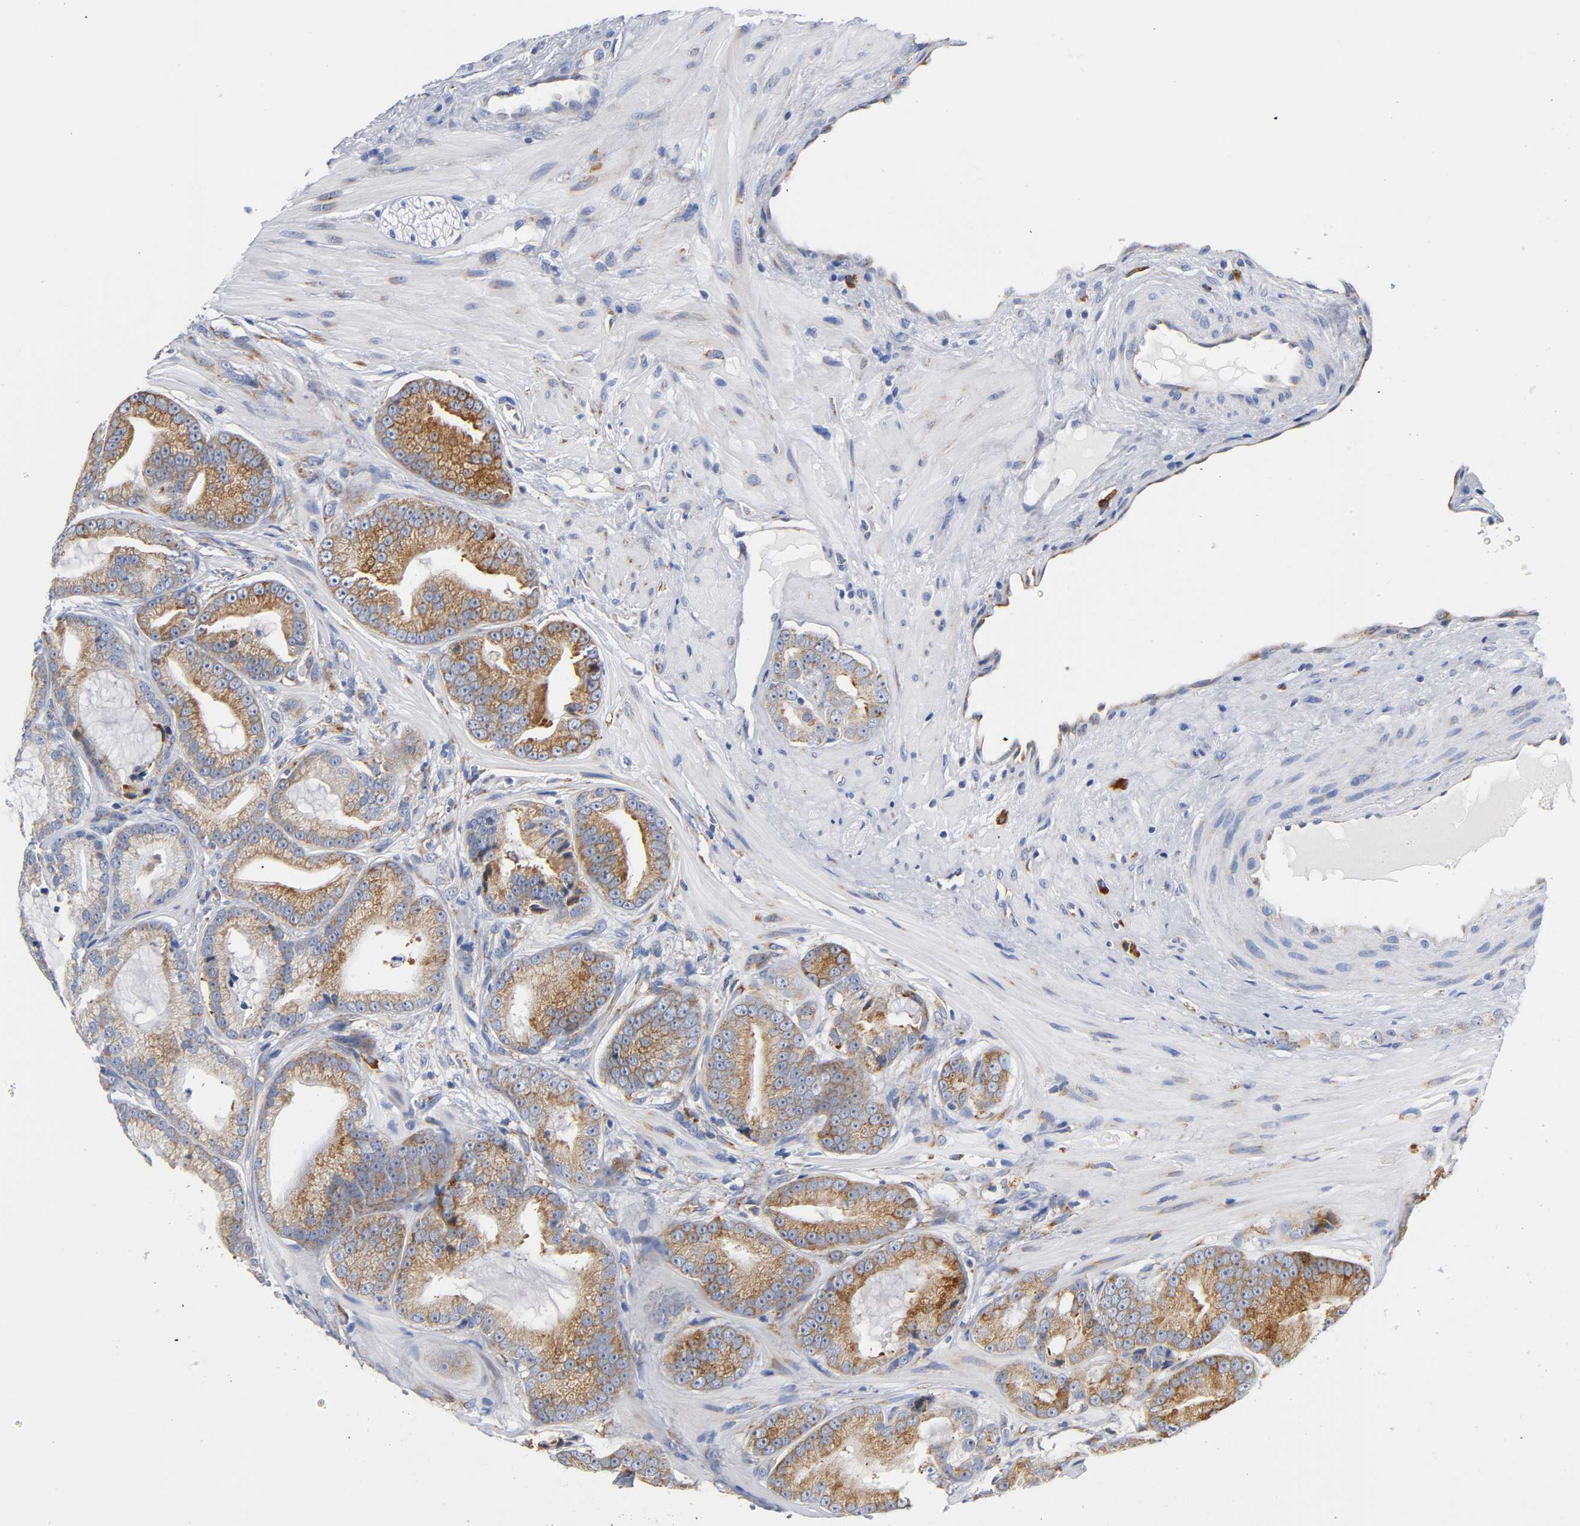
{"staining": {"intensity": "moderate", "quantity": ">75%", "location": "cytoplasmic/membranous"}, "tissue": "prostate cancer", "cell_type": "Tumor cells", "image_type": "cancer", "snomed": [{"axis": "morphology", "description": "Adenocarcinoma, Low grade"}, {"axis": "topography", "description": "Prostate"}], "caption": "Immunohistochemical staining of adenocarcinoma (low-grade) (prostate) displays medium levels of moderate cytoplasmic/membranous positivity in approximately >75% of tumor cells.", "gene": "REL", "patient": {"sex": "male", "age": 58}}